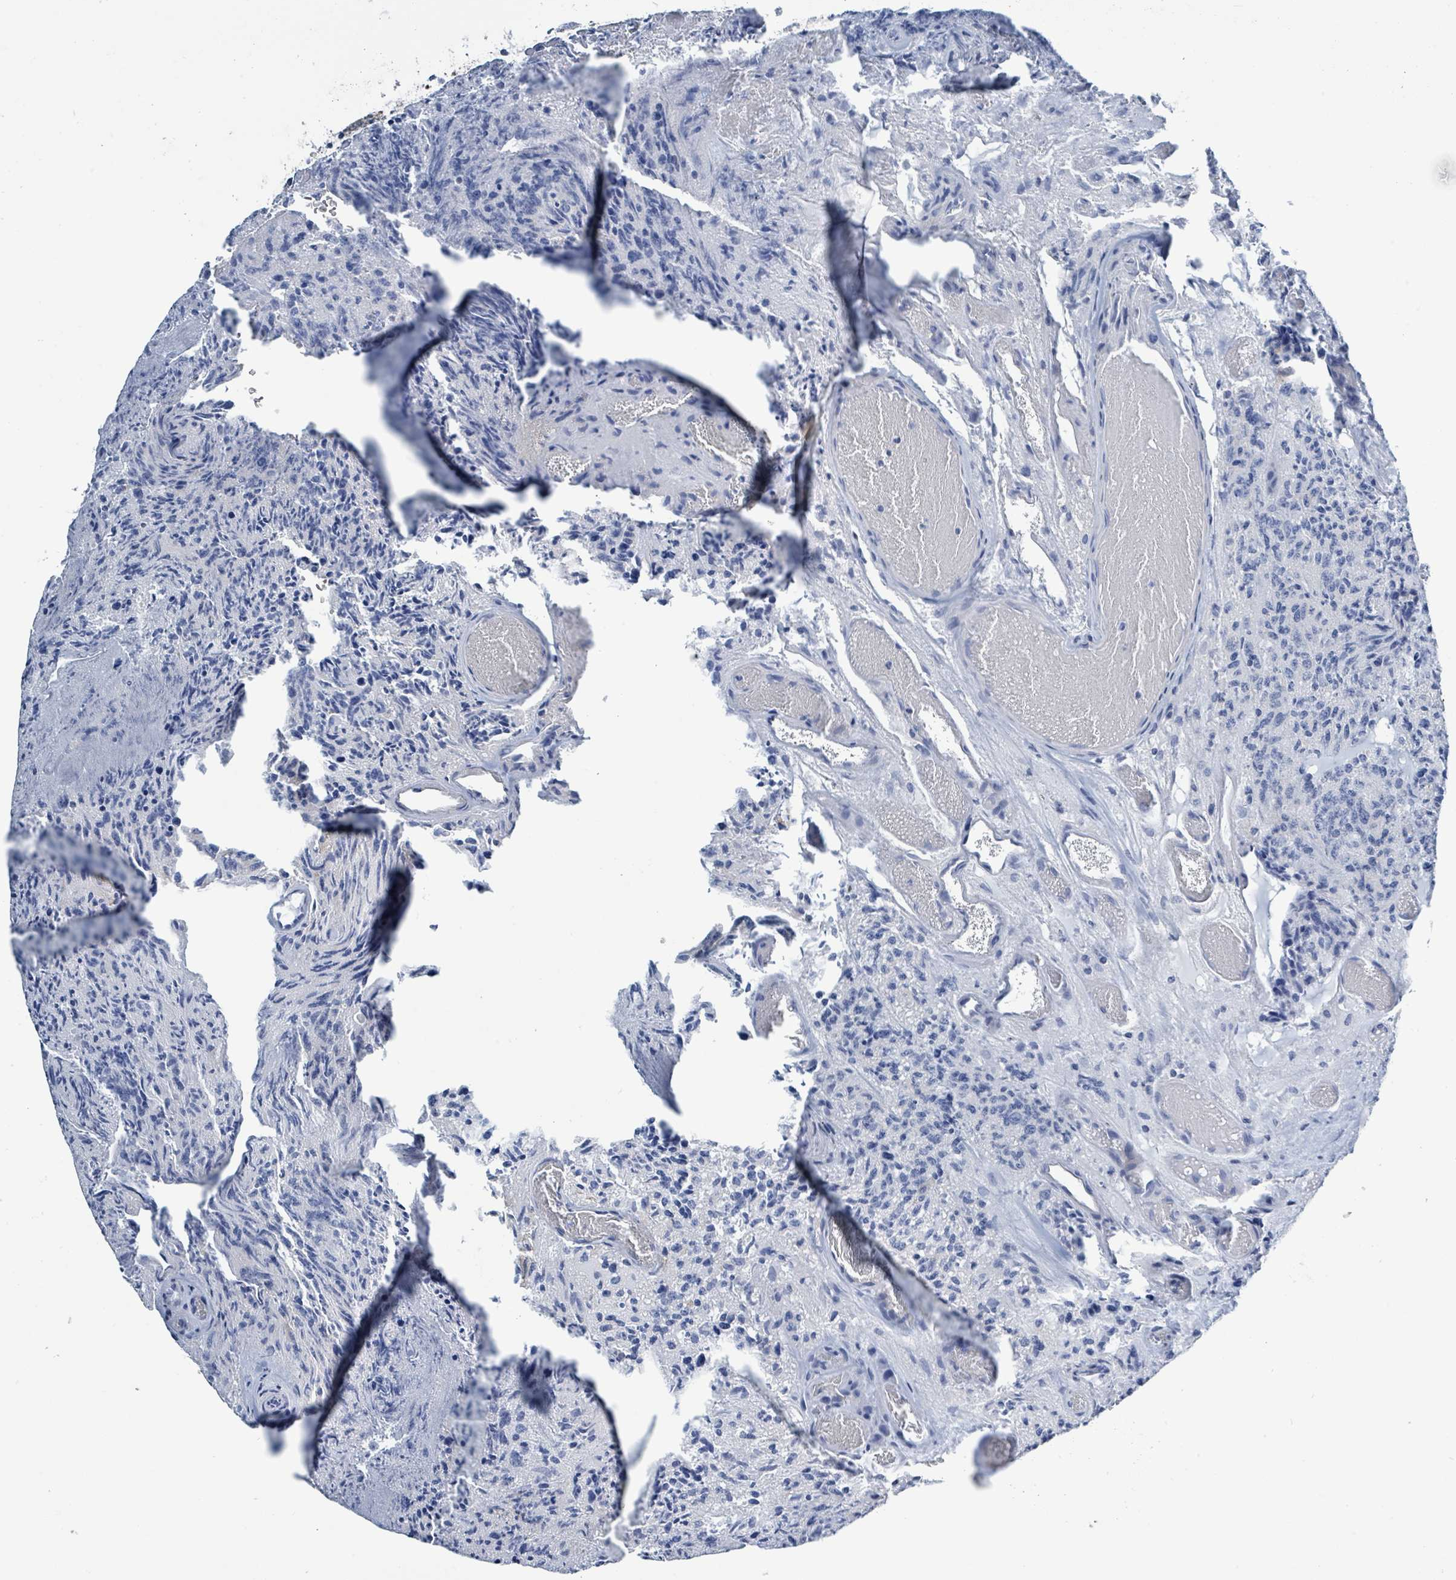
{"staining": {"intensity": "negative", "quantity": "none", "location": "none"}, "tissue": "glioma", "cell_type": "Tumor cells", "image_type": "cancer", "snomed": [{"axis": "morphology", "description": "Glioma, malignant, High grade"}, {"axis": "topography", "description": "Brain"}], "caption": "This is an immunohistochemistry histopathology image of glioma. There is no expression in tumor cells.", "gene": "DGKZ", "patient": {"sex": "male", "age": 36}}